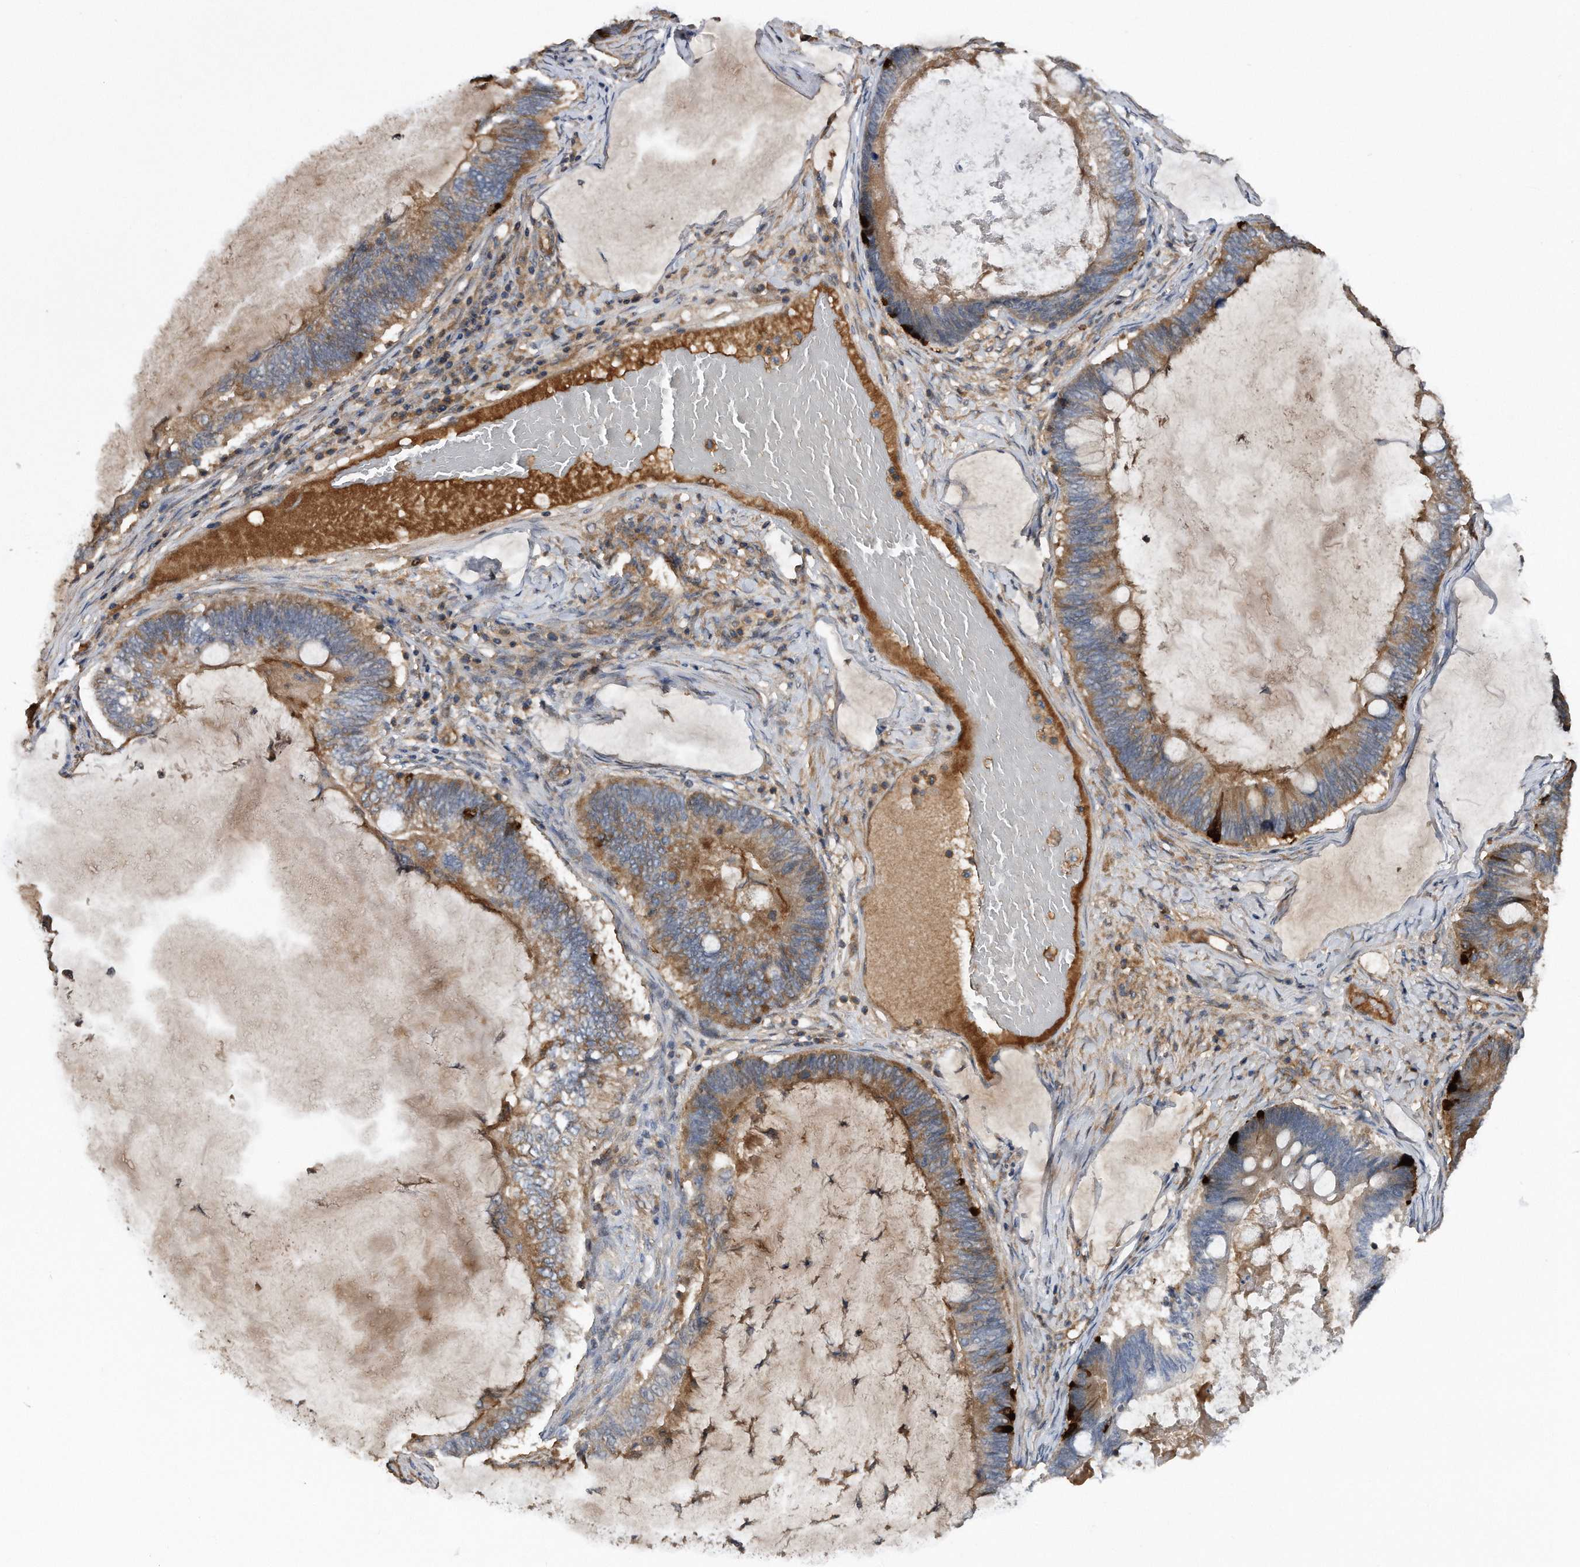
{"staining": {"intensity": "moderate", "quantity": ">75%", "location": "cytoplasmic/membranous"}, "tissue": "ovarian cancer", "cell_type": "Tumor cells", "image_type": "cancer", "snomed": [{"axis": "morphology", "description": "Cystadenocarcinoma, mucinous, NOS"}, {"axis": "topography", "description": "Ovary"}], "caption": "A high-resolution micrograph shows immunohistochemistry (IHC) staining of ovarian cancer (mucinous cystadenocarcinoma), which displays moderate cytoplasmic/membranous positivity in approximately >75% of tumor cells.", "gene": "KCND3", "patient": {"sex": "female", "age": 61}}